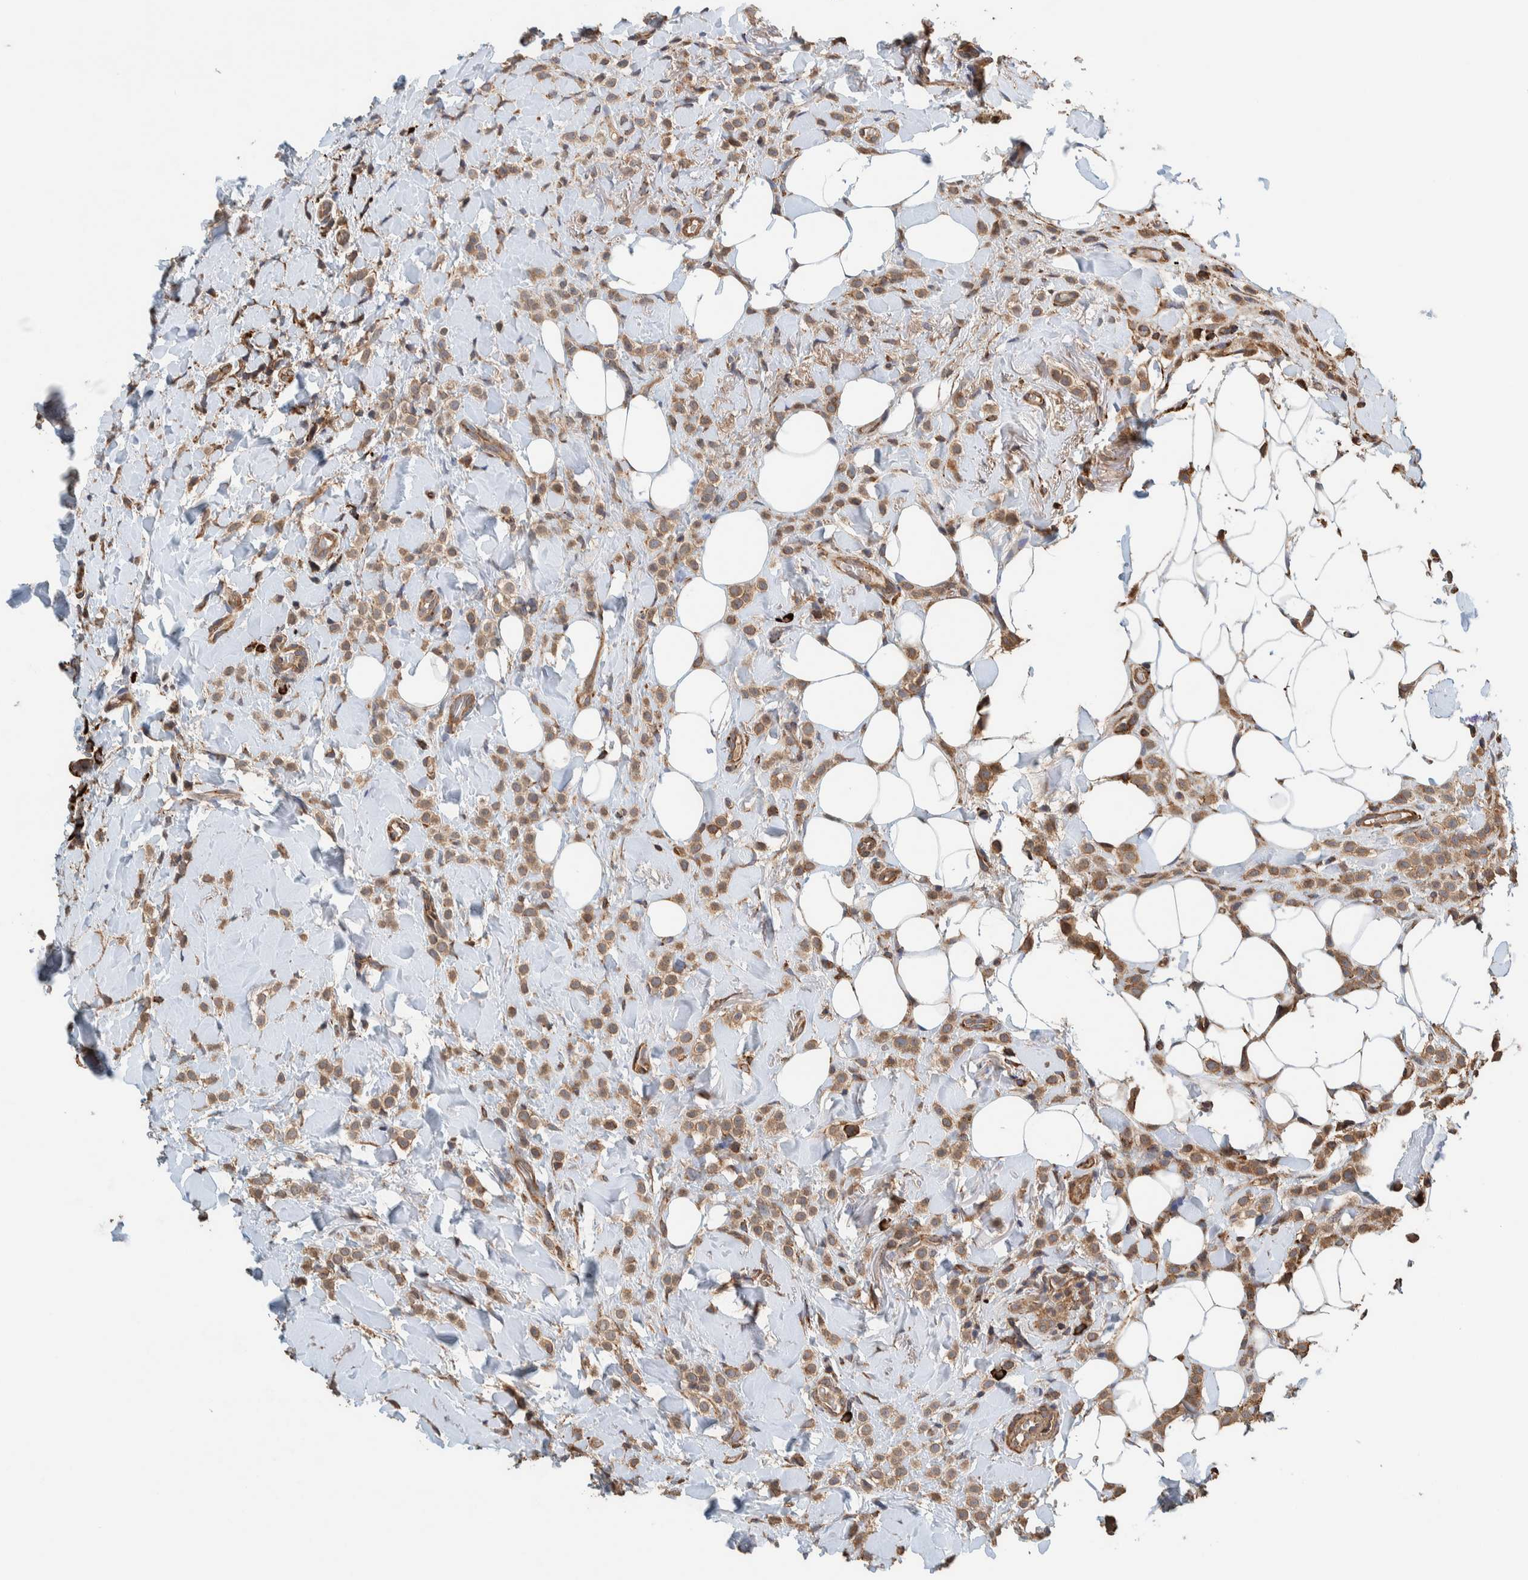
{"staining": {"intensity": "moderate", "quantity": ">75%", "location": "cytoplasmic/membranous"}, "tissue": "breast cancer", "cell_type": "Tumor cells", "image_type": "cancer", "snomed": [{"axis": "morphology", "description": "Normal tissue, NOS"}, {"axis": "morphology", "description": "Lobular carcinoma"}, {"axis": "topography", "description": "Breast"}], "caption": "A medium amount of moderate cytoplasmic/membranous positivity is present in about >75% of tumor cells in breast cancer tissue.", "gene": "PLA2G3", "patient": {"sex": "female", "age": 50}}